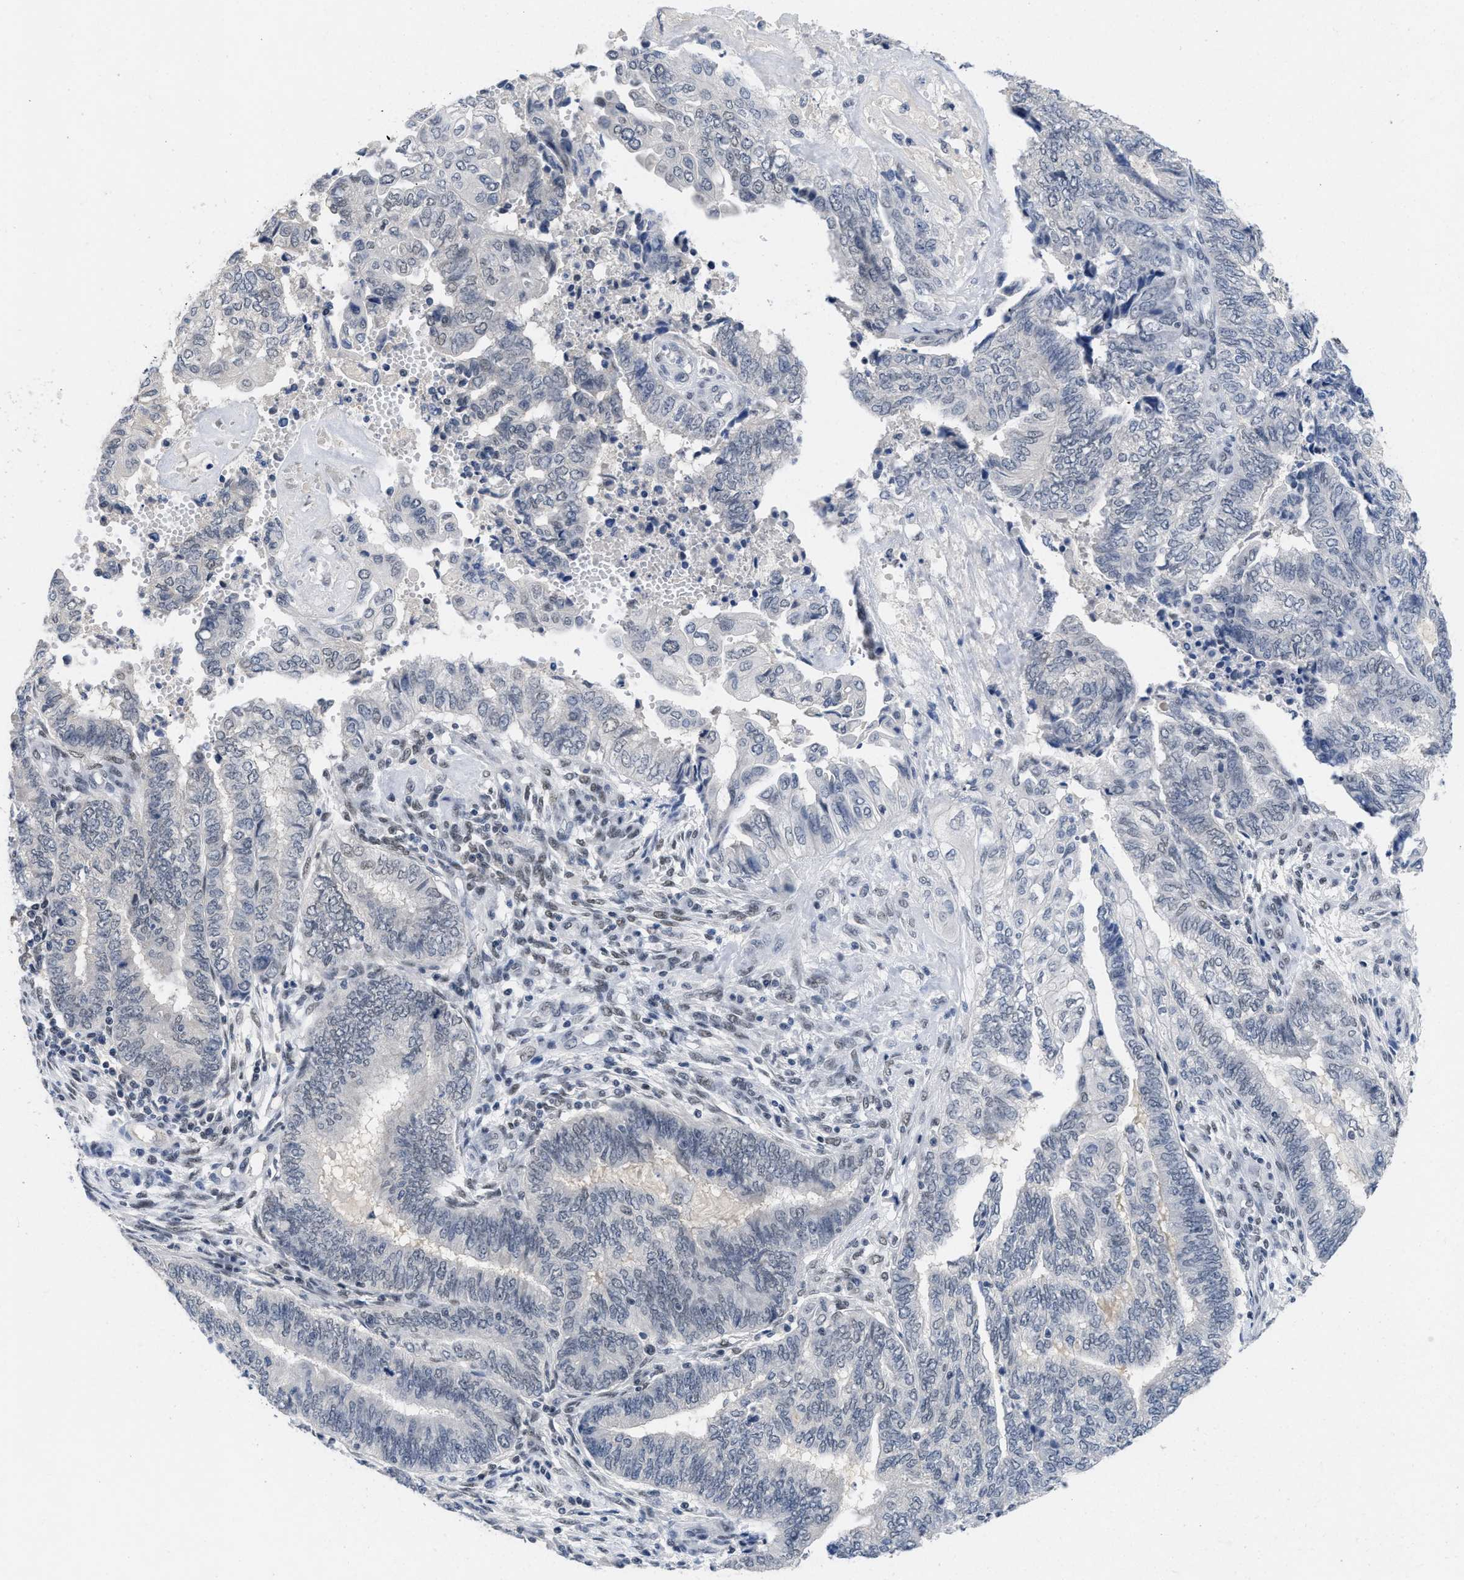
{"staining": {"intensity": "negative", "quantity": "none", "location": "none"}, "tissue": "endometrial cancer", "cell_type": "Tumor cells", "image_type": "cancer", "snomed": [{"axis": "morphology", "description": "Adenocarcinoma, NOS"}, {"axis": "topography", "description": "Uterus"}, {"axis": "topography", "description": "Endometrium"}], "caption": "High magnification brightfield microscopy of endometrial adenocarcinoma stained with DAB (3,3'-diaminobenzidine) (brown) and counterstained with hematoxylin (blue): tumor cells show no significant staining.", "gene": "GGNBP2", "patient": {"sex": "female", "age": 70}}